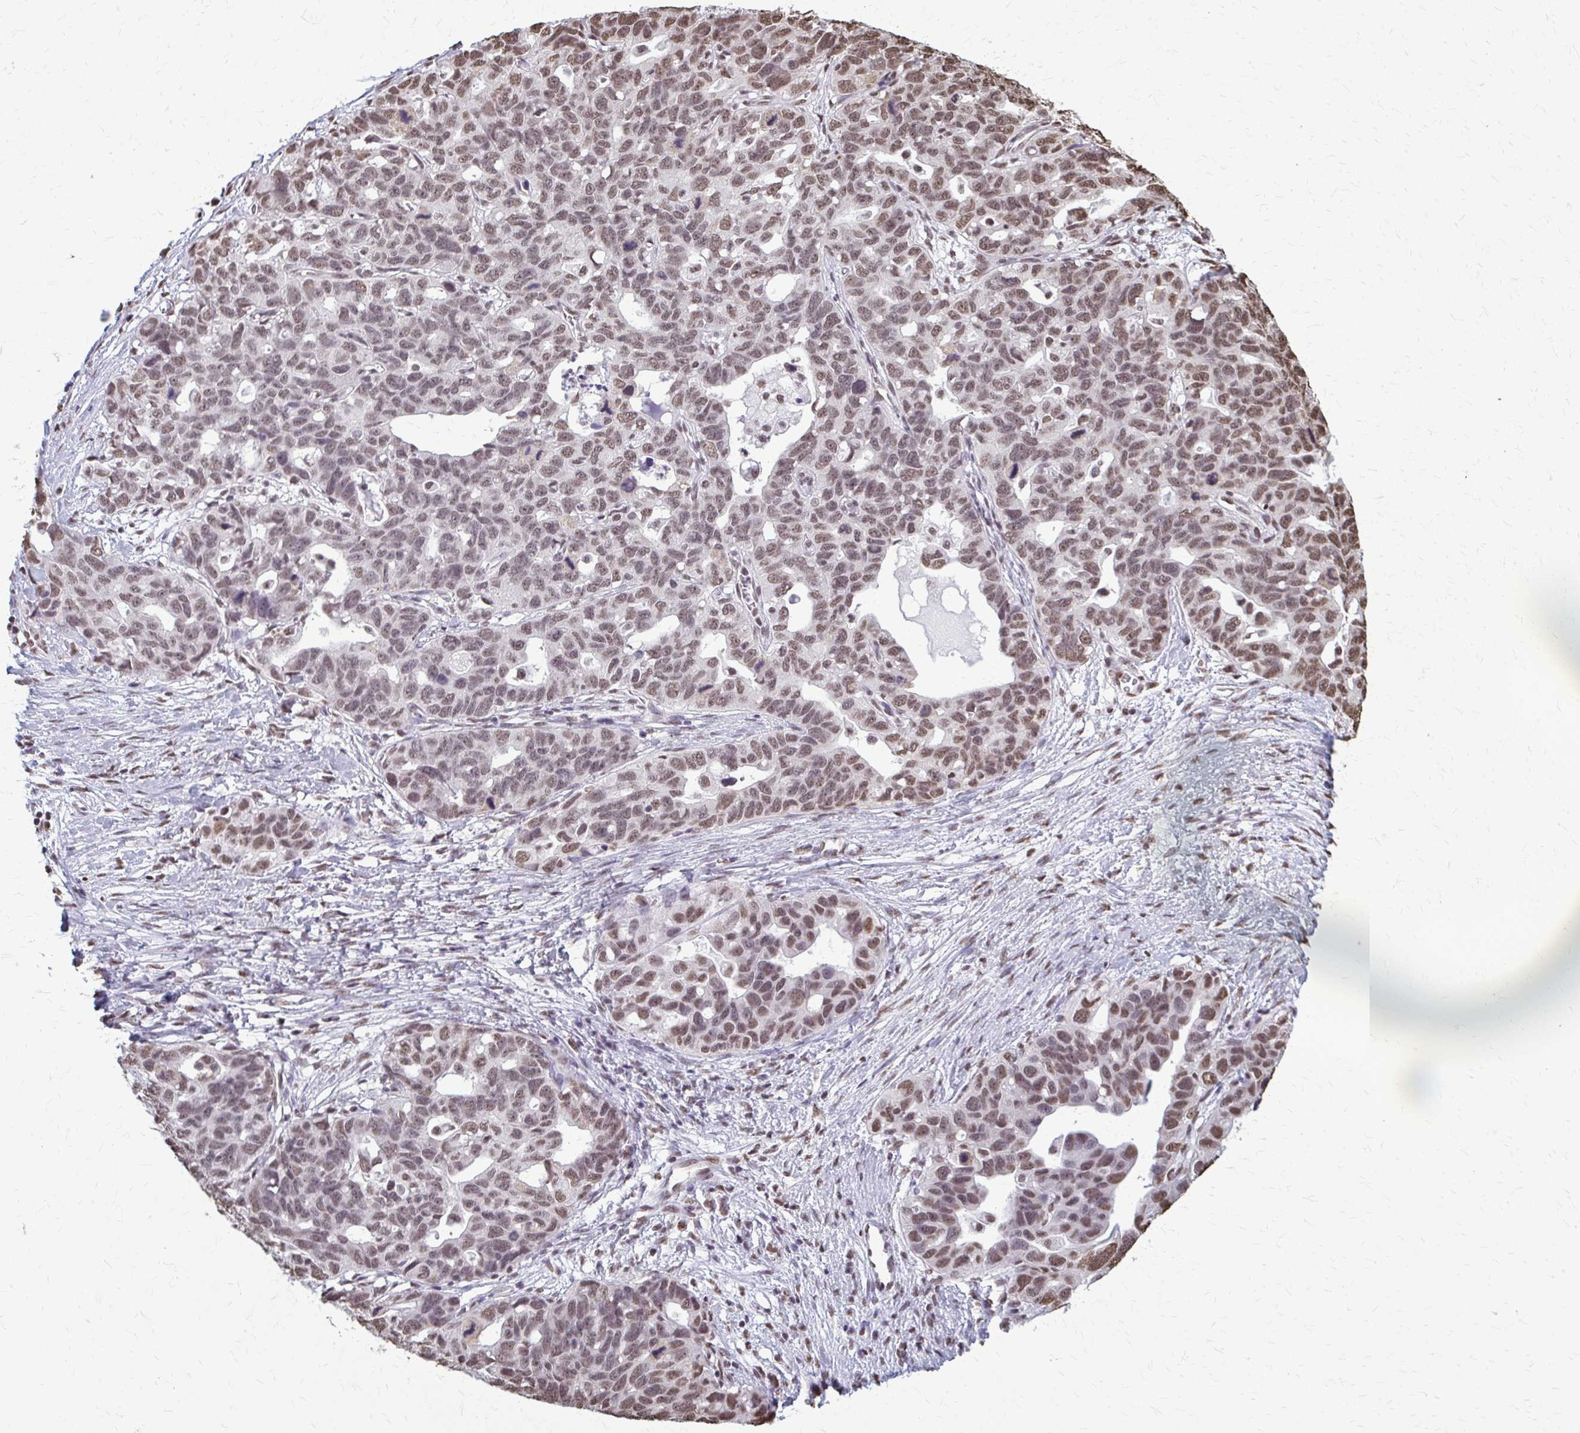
{"staining": {"intensity": "moderate", "quantity": ">75%", "location": "nuclear"}, "tissue": "ovarian cancer", "cell_type": "Tumor cells", "image_type": "cancer", "snomed": [{"axis": "morphology", "description": "Cystadenocarcinoma, serous, NOS"}, {"axis": "topography", "description": "Ovary"}], "caption": "There is medium levels of moderate nuclear staining in tumor cells of ovarian cancer, as demonstrated by immunohistochemical staining (brown color).", "gene": "SNRPA", "patient": {"sex": "female", "age": 69}}